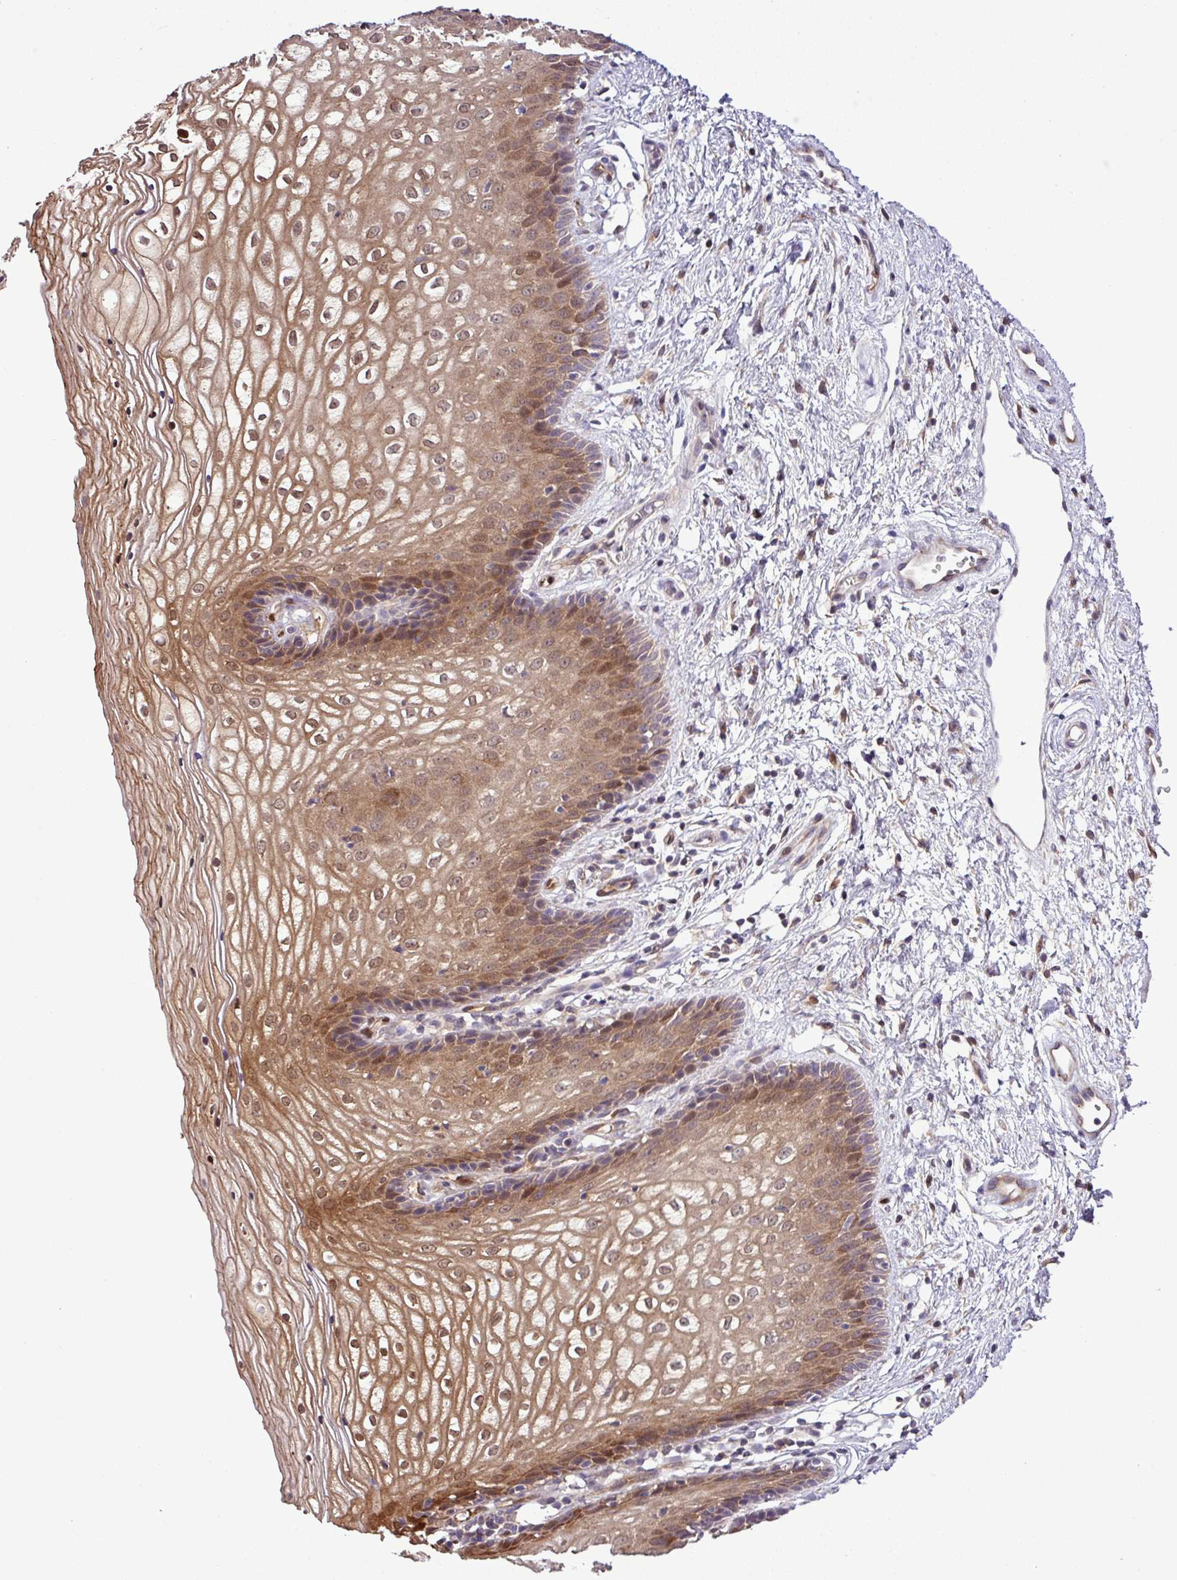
{"staining": {"intensity": "moderate", "quantity": ">75%", "location": "cytoplasmic/membranous,nuclear"}, "tissue": "vagina", "cell_type": "Squamous epithelial cells", "image_type": "normal", "snomed": [{"axis": "morphology", "description": "Normal tissue, NOS"}, {"axis": "topography", "description": "Vagina"}], "caption": "Squamous epithelial cells demonstrate medium levels of moderate cytoplasmic/membranous,nuclear positivity in approximately >75% of cells in benign vagina.", "gene": "CARHSP1", "patient": {"sex": "female", "age": 34}}